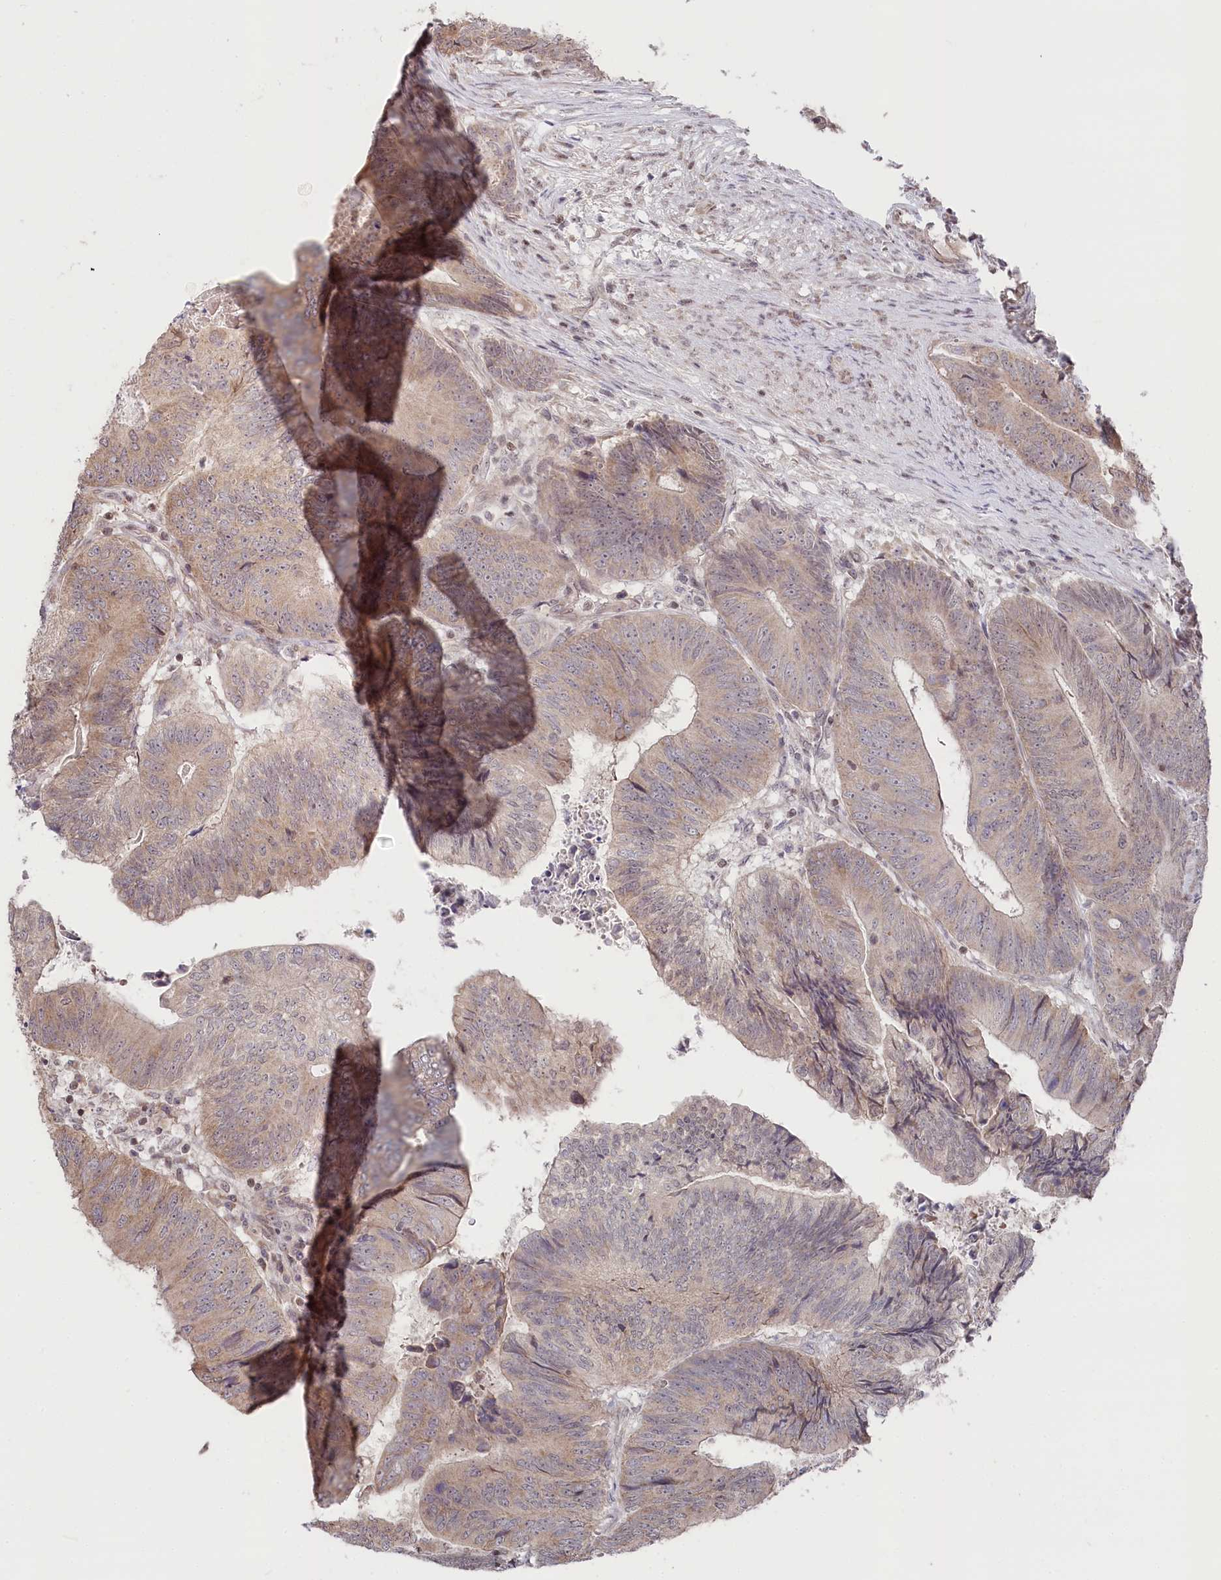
{"staining": {"intensity": "weak", "quantity": "25%-75%", "location": "nuclear"}, "tissue": "colorectal cancer", "cell_type": "Tumor cells", "image_type": "cancer", "snomed": [{"axis": "morphology", "description": "Adenocarcinoma, NOS"}, {"axis": "topography", "description": "Colon"}], "caption": "Immunohistochemistry of human colorectal cancer (adenocarcinoma) reveals low levels of weak nuclear positivity in approximately 25%-75% of tumor cells. The staining is performed using DAB (3,3'-diaminobenzidine) brown chromogen to label protein expression. The nuclei are counter-stained blue using hematoxylin.", "gene": "CGGBP1", "patient": {"sex": "female", "age": 67}}